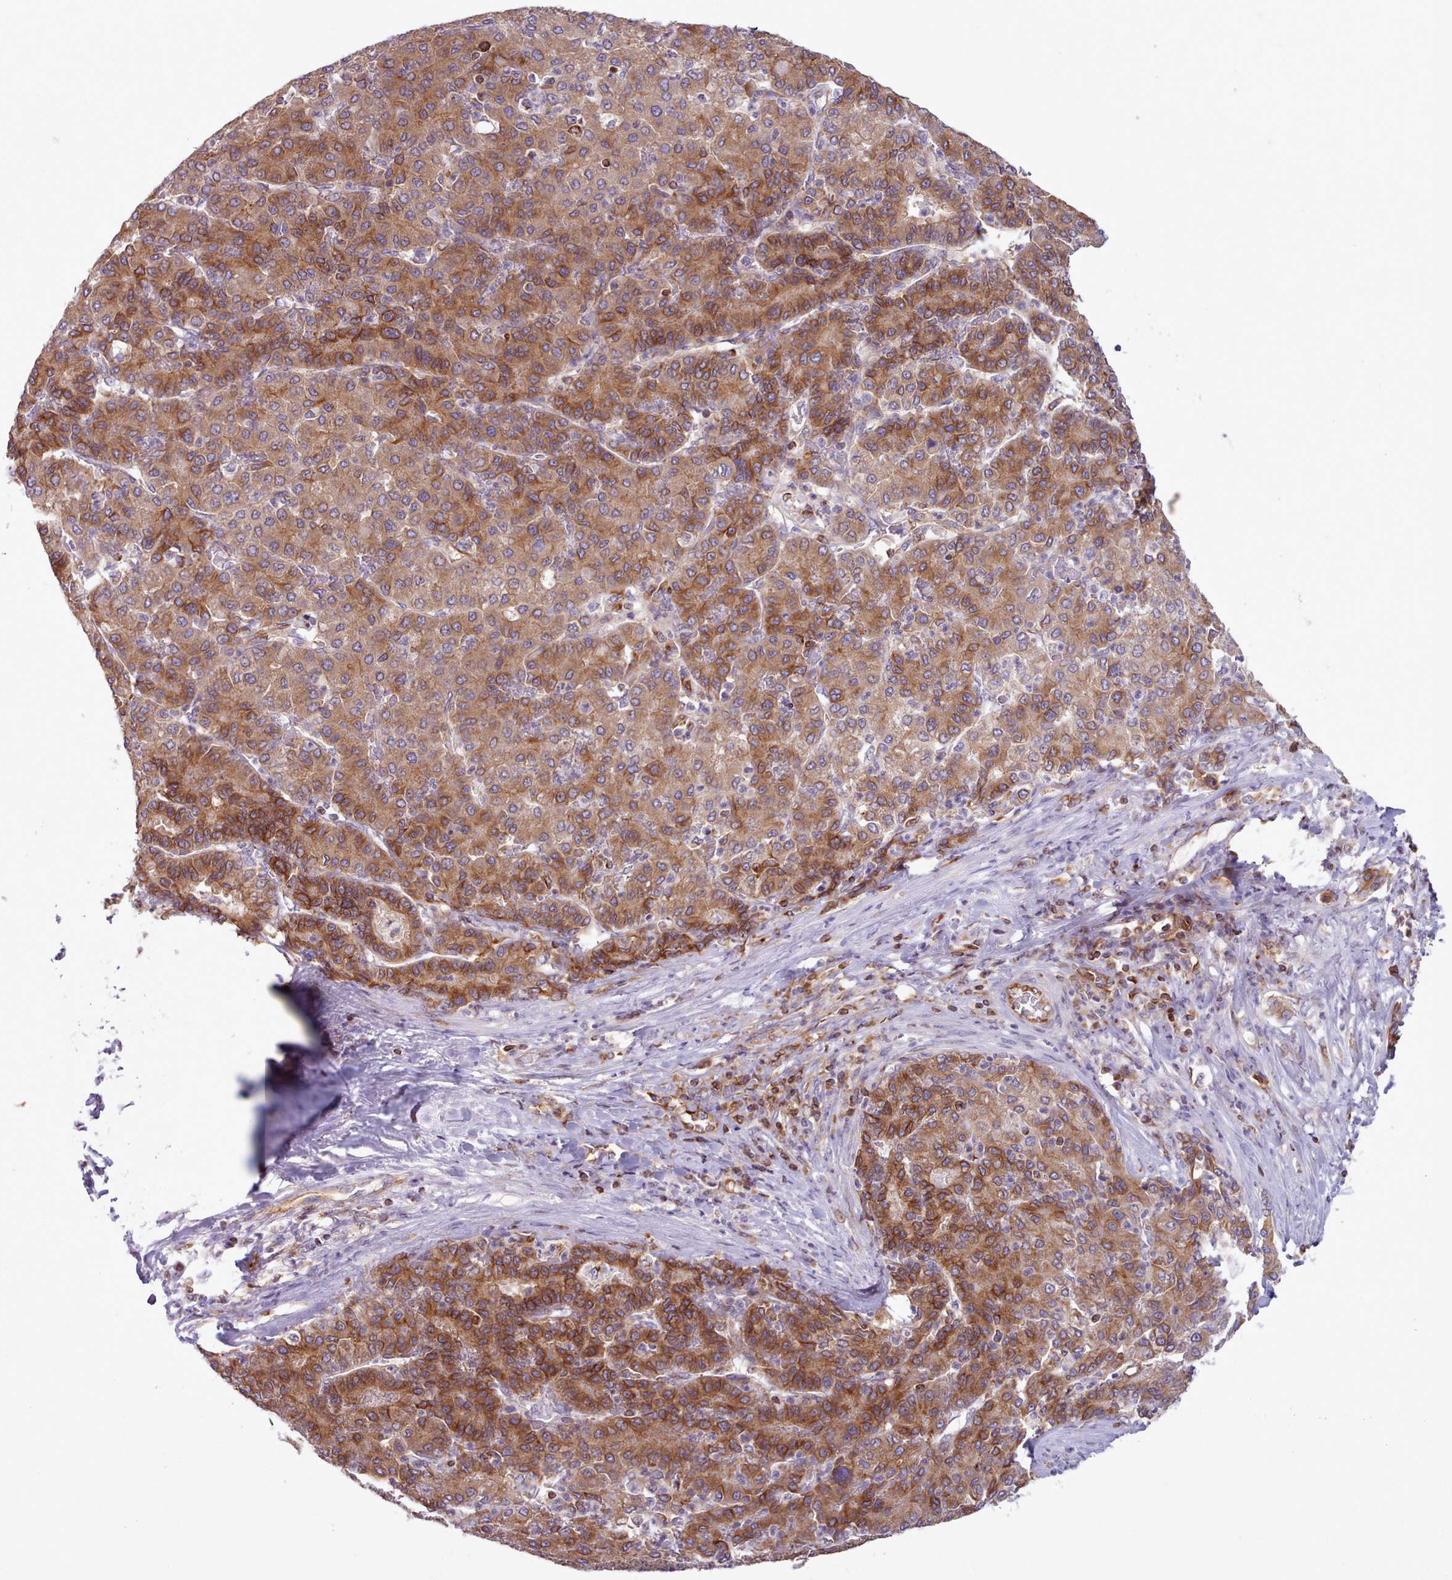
{"staining": {"intensity": "moderate", "quantity": ">75%", "location": "cytoplasmic/membranous"}, "tissue": "liver cancer", "cell_type": "Tumor cells", "image_type": "cancer", "snomed": [{"axis": "morphology", "description": "Carcinoma, Hepatocellular, NOS"}, {"axis": "topography", "description": "Liver"}], "caption": "Tumor cells reveal moderate cytoplasmic/membranous staining in about >75% of cells in liver cancer (hepatocellular carcinoma).", "gene": "CRYBG1", "patient": {"sex": "male", "age": 65}}